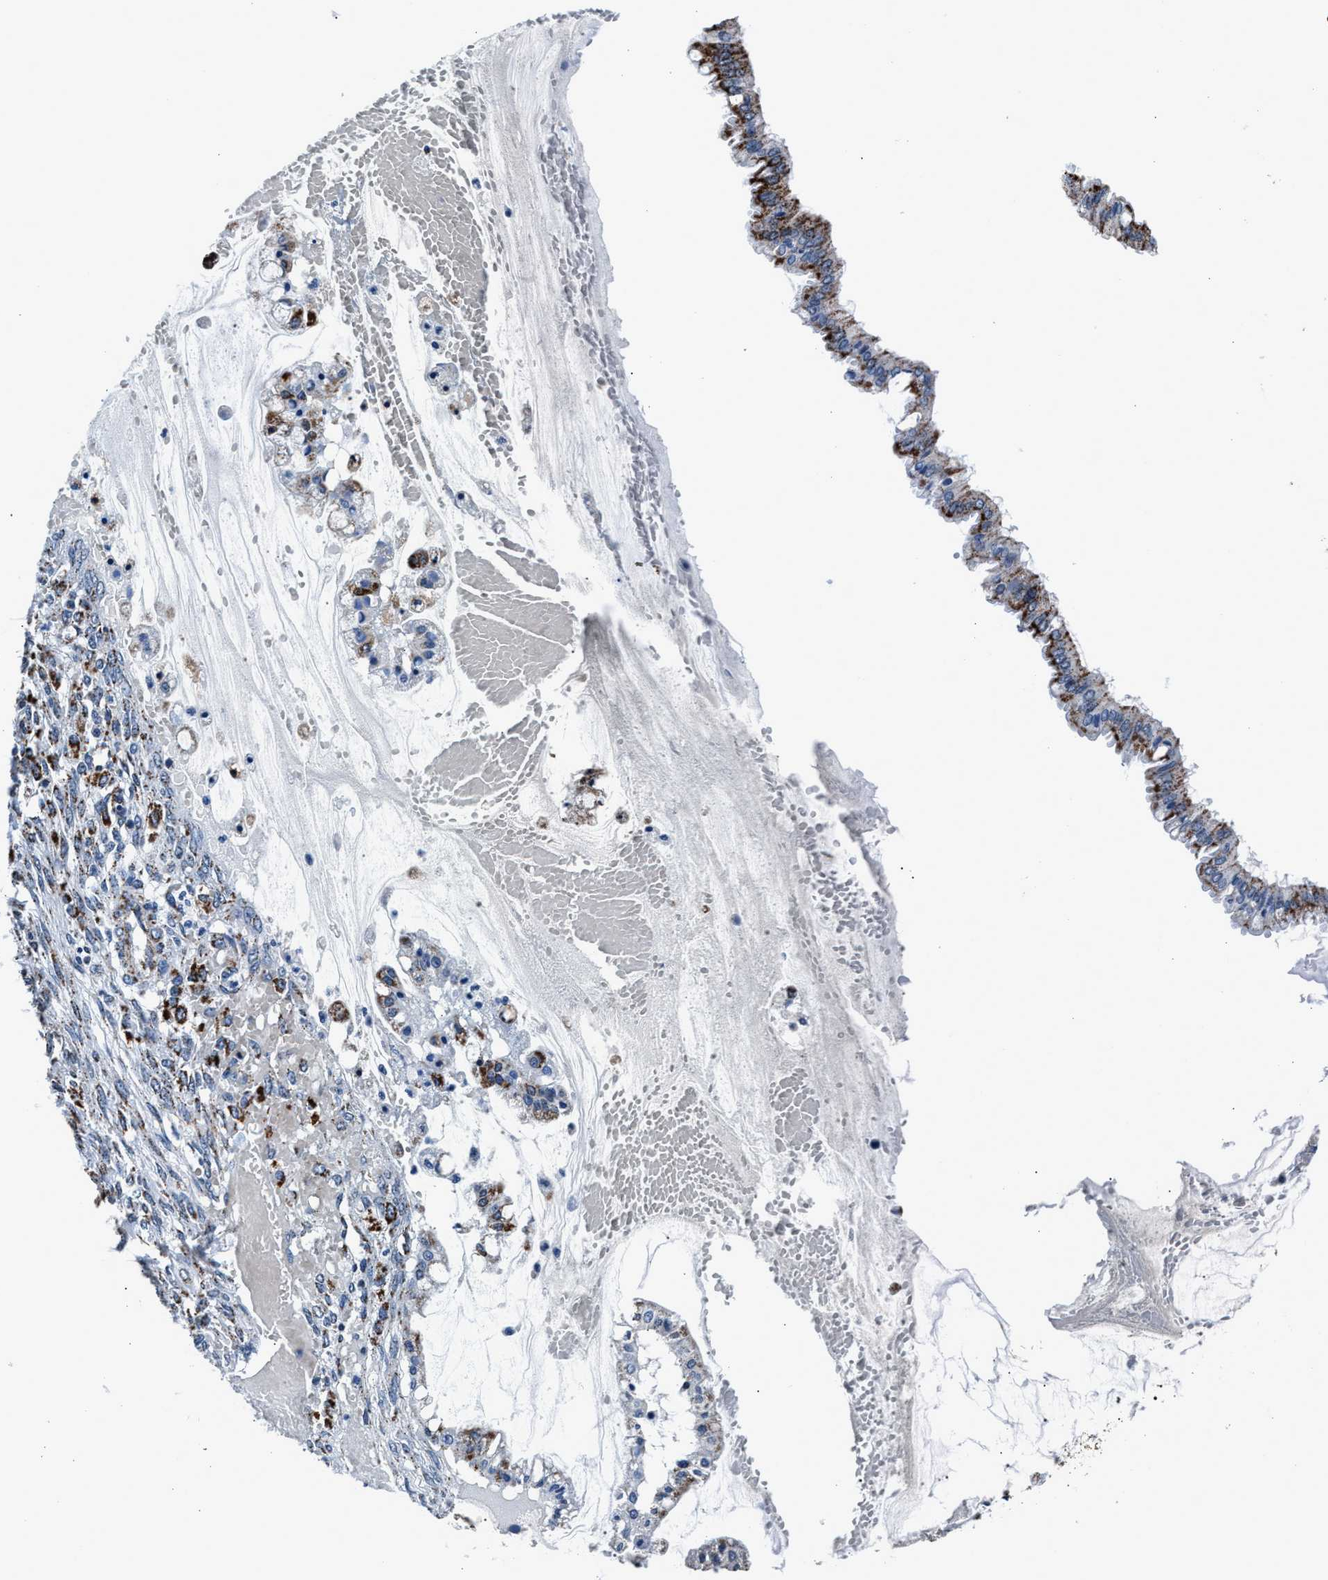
{"staining": {"intensity": "moderate", "quantity": "25%-75%", "location": "cytoplasmic/membranous"}, "tissue": "ovarian cancer", "cell_type": "Tumor cells", "image_type": "cancer", "snomed": [{"axis": "morphology", "description": "Cystadenocarcinoma, mucinous, NOS"}, {"axis": "topography", "description": "Ovary"}], "caption": "Tumor cells reveal medium levels of moderate cytoplasmic/membranous positivity in approximately 25%-75% of cells in human mucinous cystadenocarcinoma (ovarian).", "gene": "HIBADH", "patient": {"sex": "female", "age": 73}}